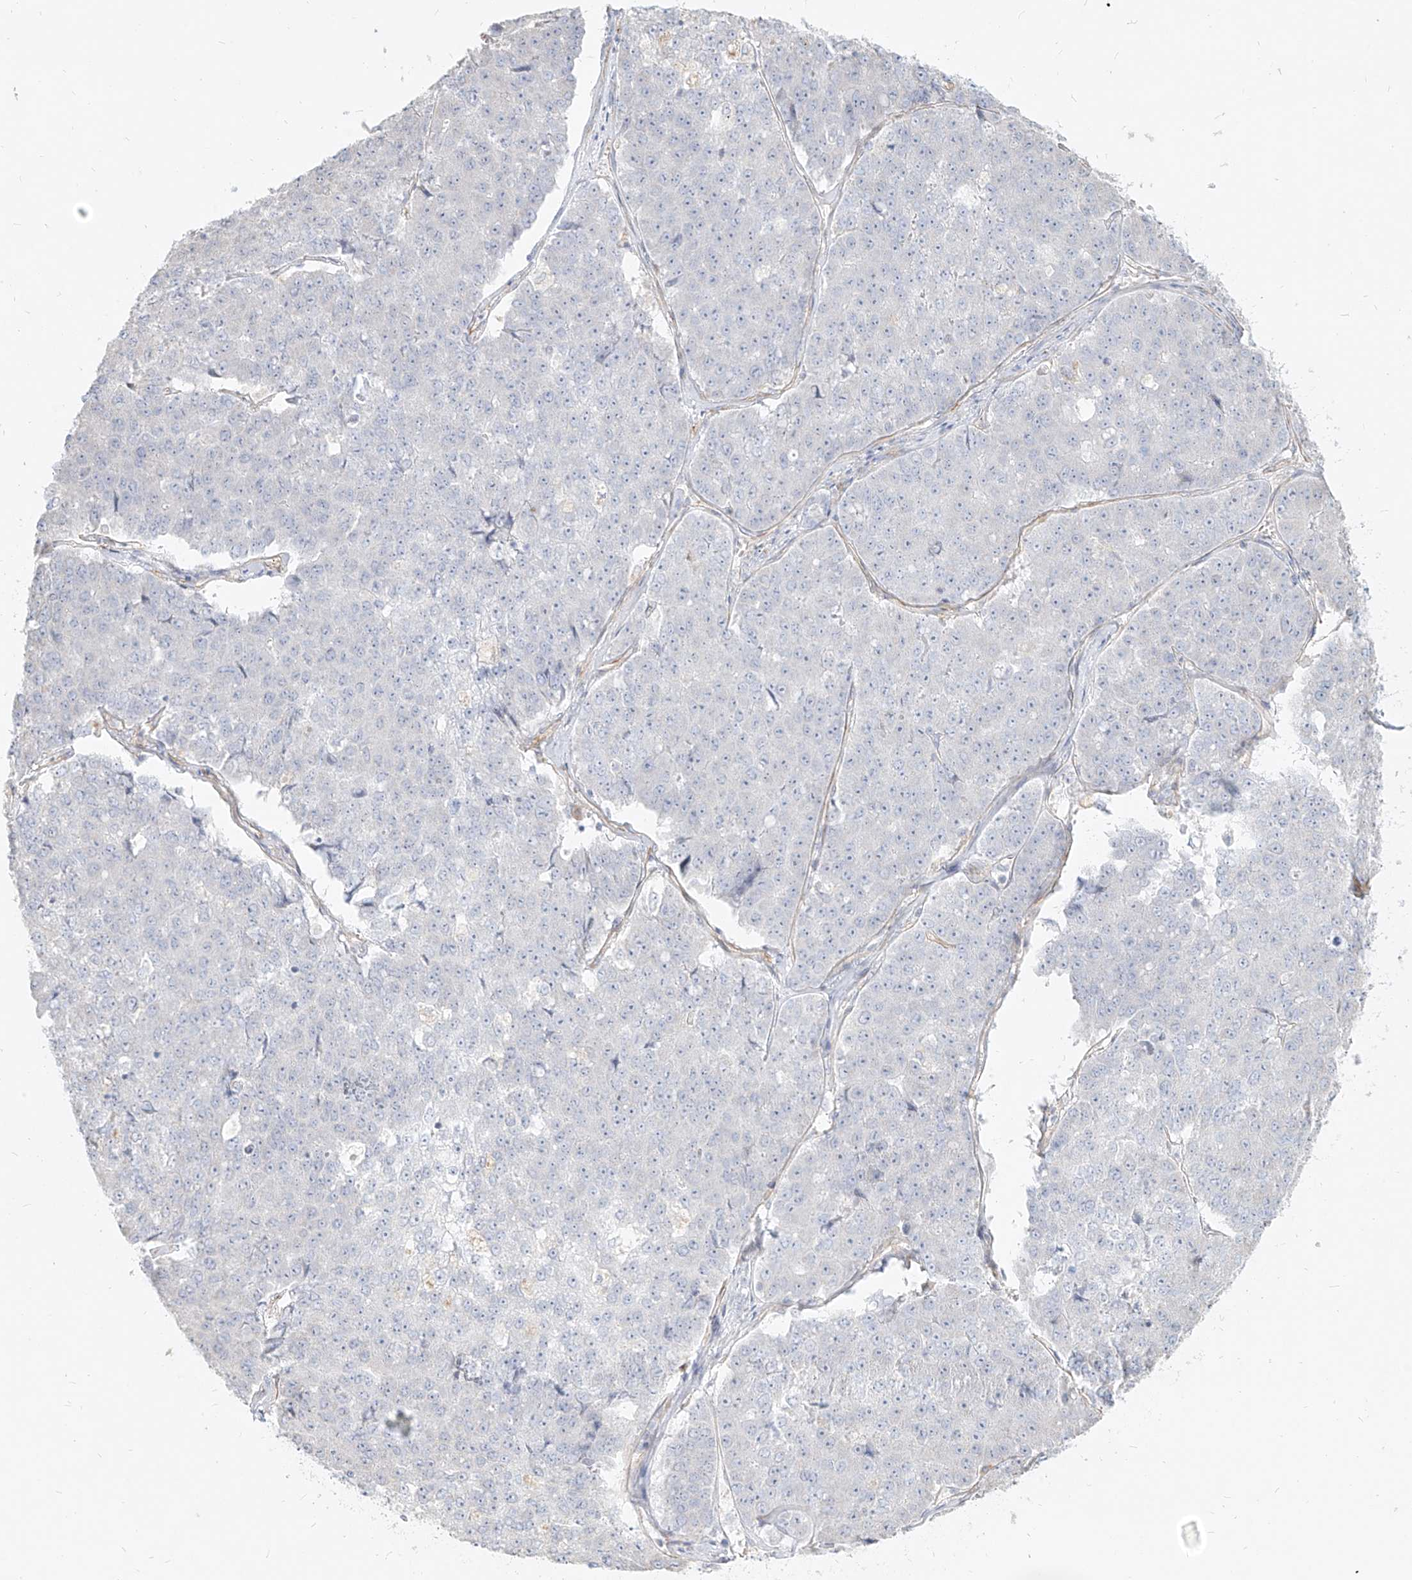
{"staining": {"intensity": "negative", "quantity": "none", "location": "none"}, "tissue": "pancreatic cancer", "cell_type": "Tumor cells", "image_type": "cancer", "snomed": [{"axis": "morphology", "description": "Adenocarcinoma, NOS"}, {"axis": "topography", "description": "Pancreas"}], "caption": "An image of pancreatic cancer stained for a protein reveals no brown staining in tumor cells. (DAB immunohistochemistry (IHC), high magnification).", "gene": "ITPKB", "patient": {"sex": "male", "age": 50}}